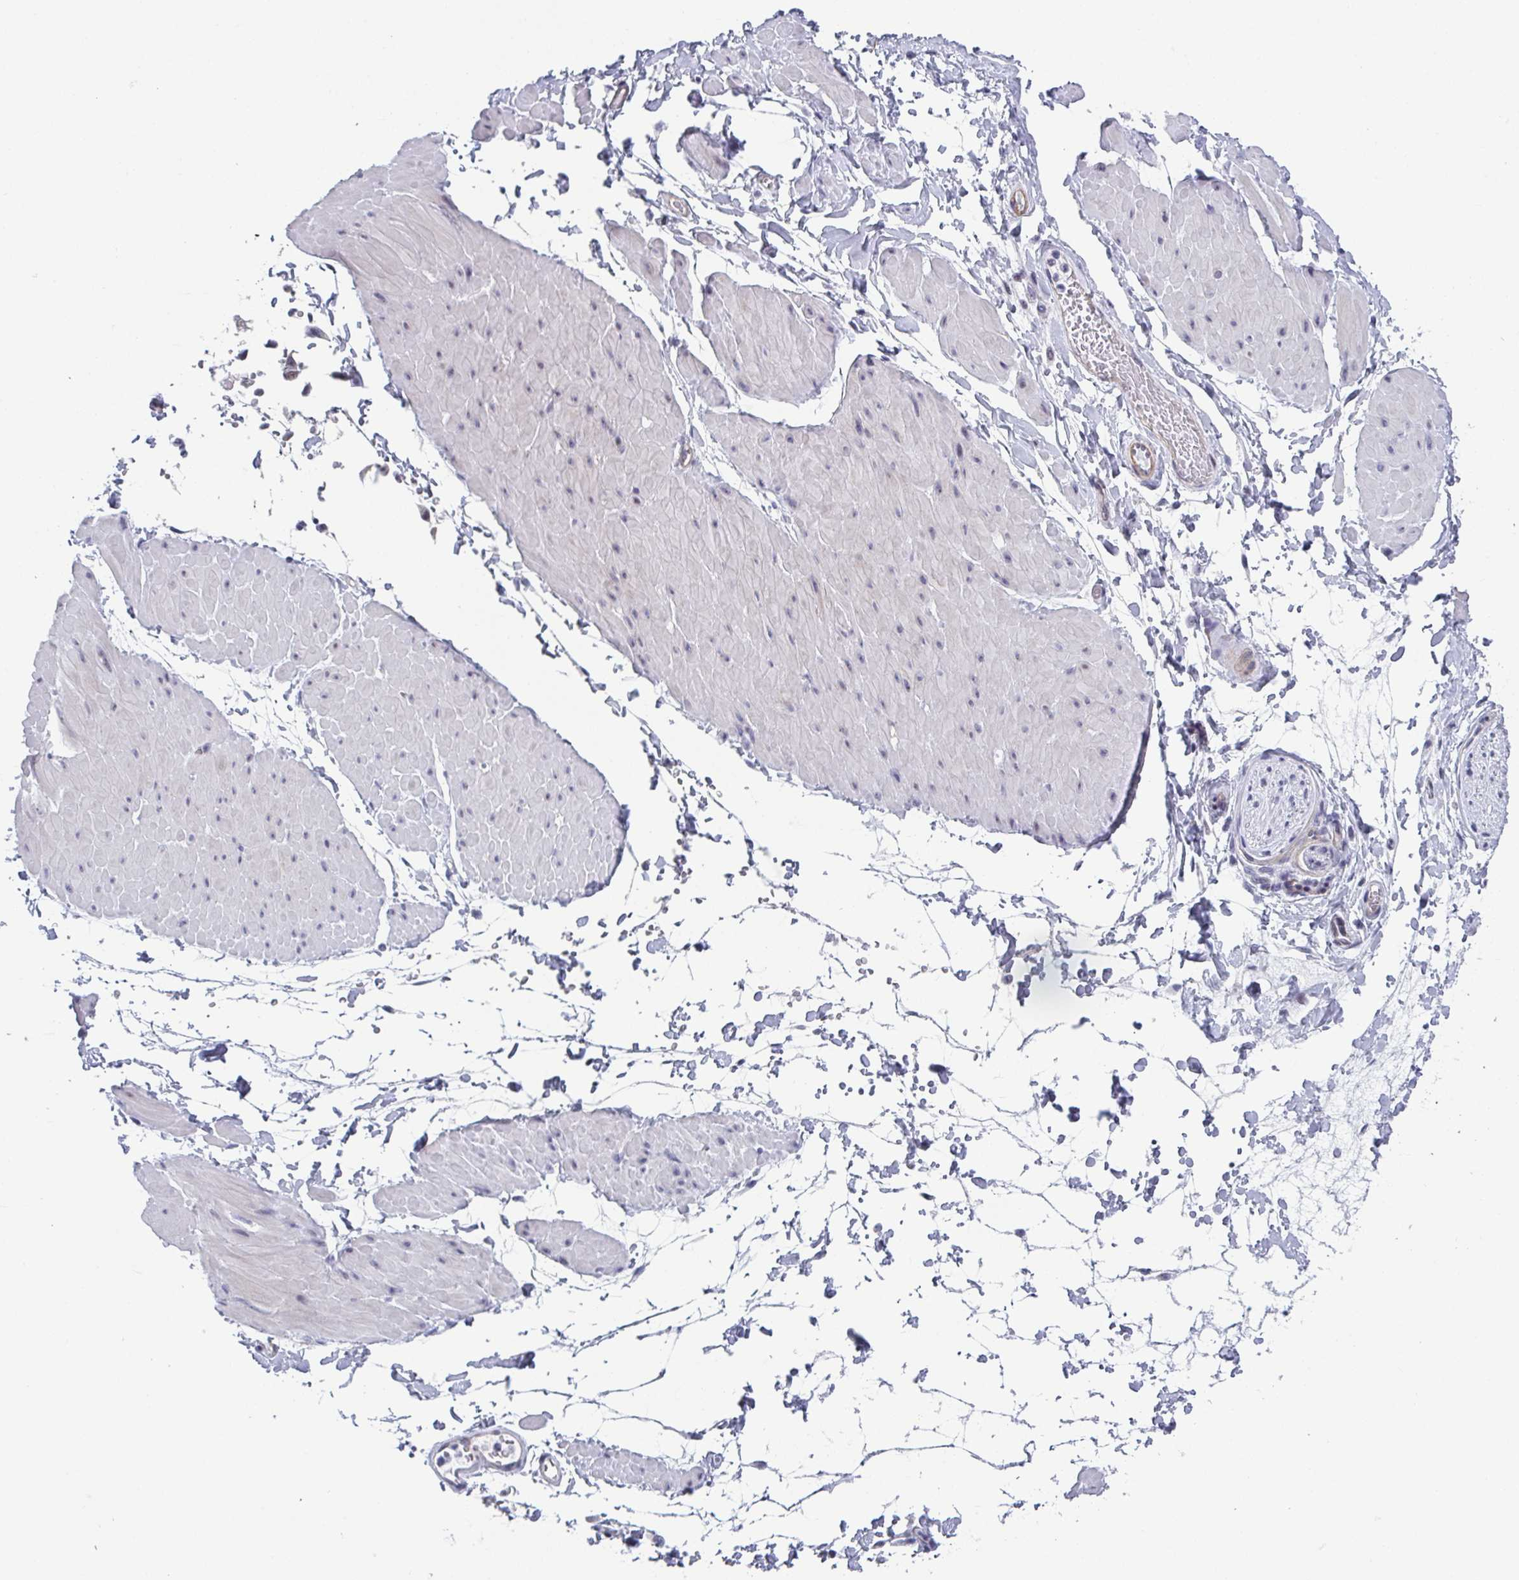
{"staining": {"intensity": "negative", "quantity": "none", "location": "none"}, "tissue": "adipose tissue", "cell_type": "Adipocytes", "image_type": "normal", "snomed": [{"axis": "morphology", "description": "Normal tissue, NOS"}, {"axis": "topography", "description": "Smooth muscle"}, {"axis": "topography", "description": "Peripheral nerve tissue"}], "caption": "Immunohistochemistry (IHC) photomicrograph of unremarkable adipose tissue: adipose tissue stained with DAB (3,3'-diaminobenzidine) demonstrates no significant protein positivity in adipocytes. The staining is performed using DAB brown chromogen with nuclei counter-stained in using hematoxylin.", "gene": "EXOSC7", "patient": {"sex": "male", "age": 58}}